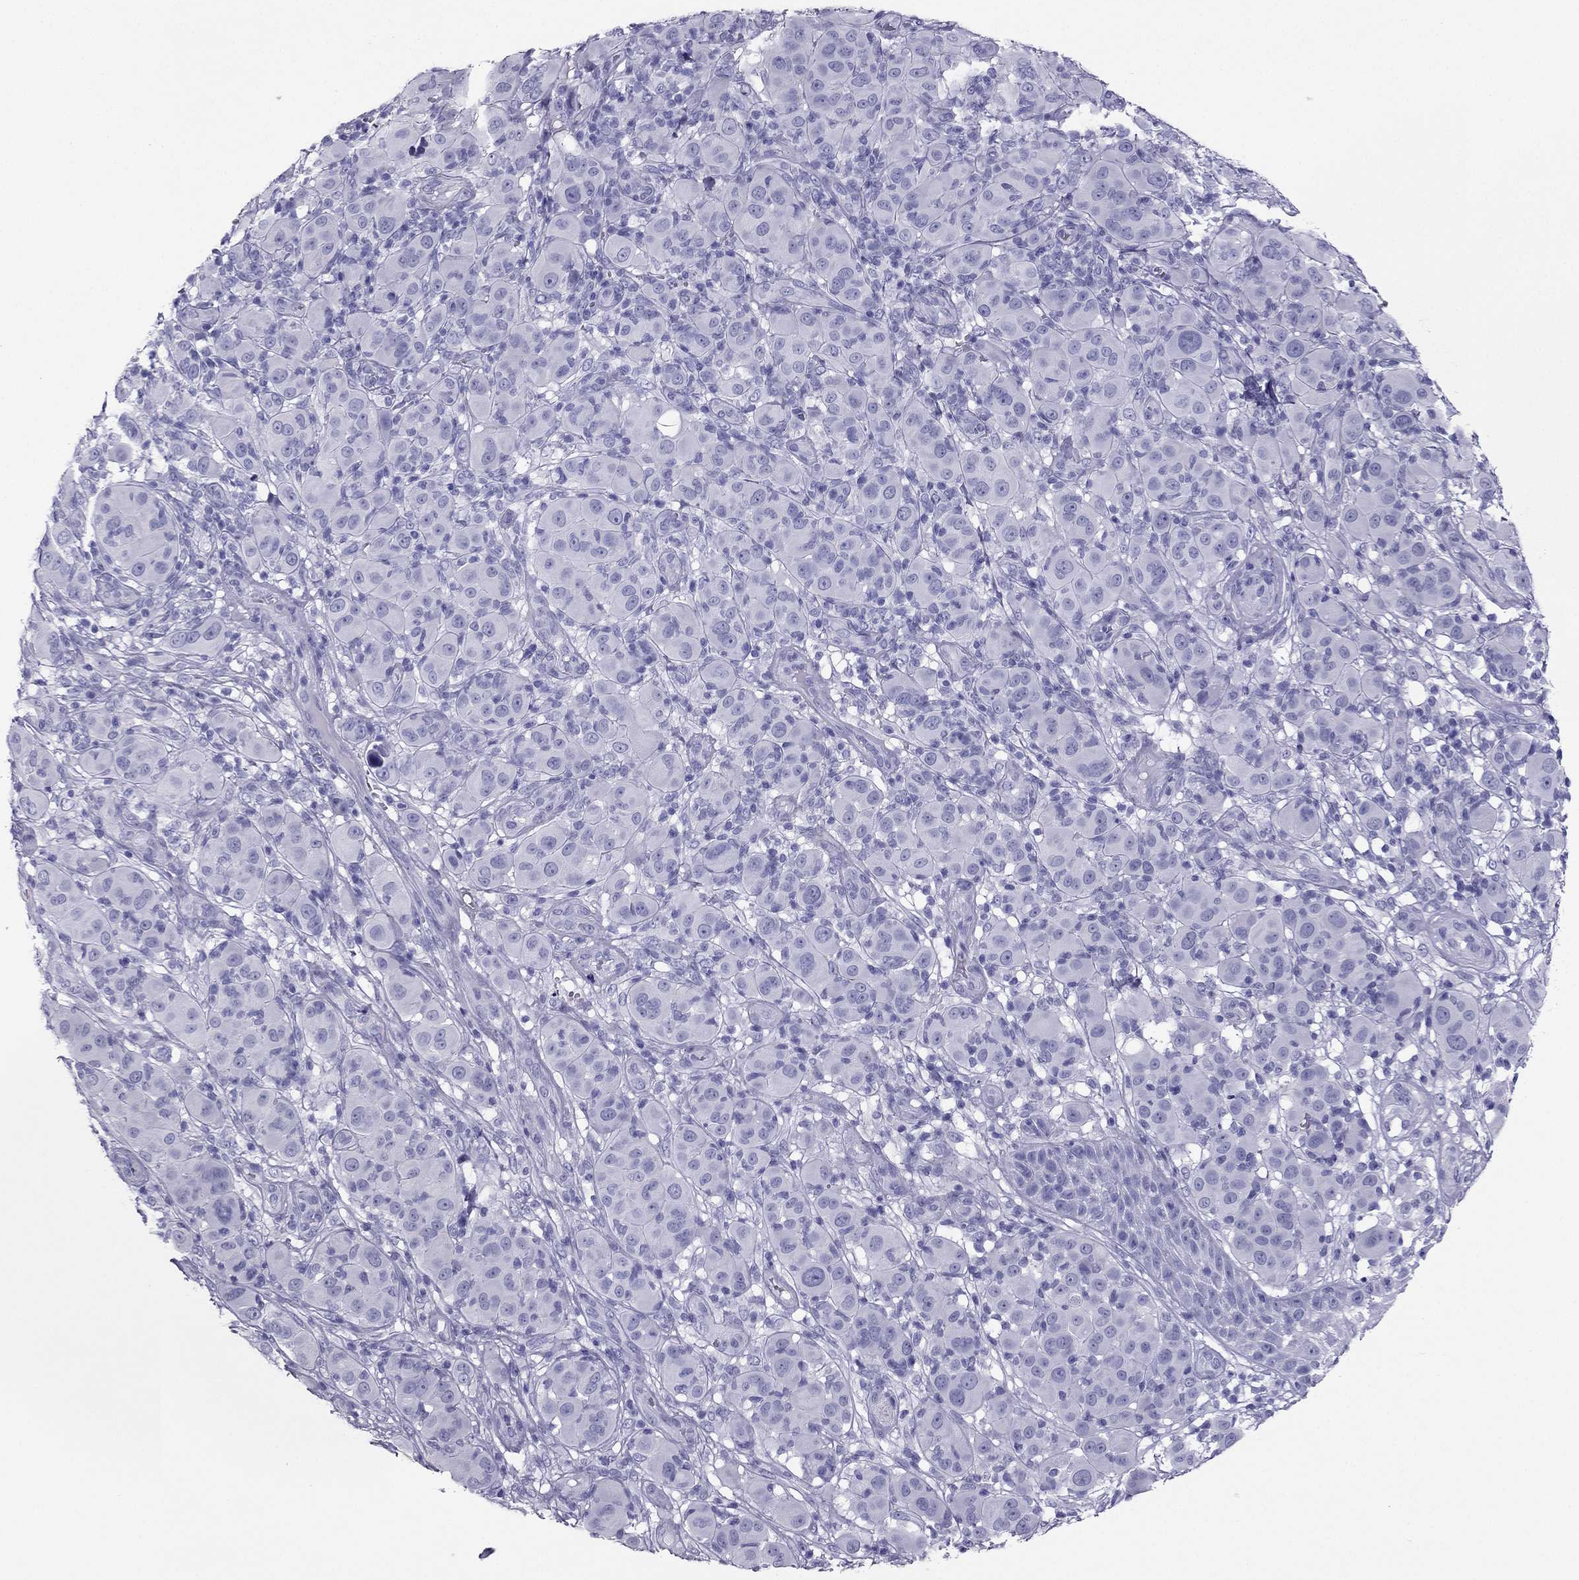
{"staining": {"intensity": "negative", "quantity": "none", "location": "none"}, "tissue": "melanoma", "cell_type": "Tumor cells", "image_type": "cancer", "snomed": [{"axis": "morphology", "description": "Malignant melanoma, NOS"}, {"axis": "topography", "description": "Skin"}], "caption": "Tumor cells are negative for brown protein staining in malignant melanoma.", "gene": "PDE6A", "patient": {"sex": "female", "age": 87}}